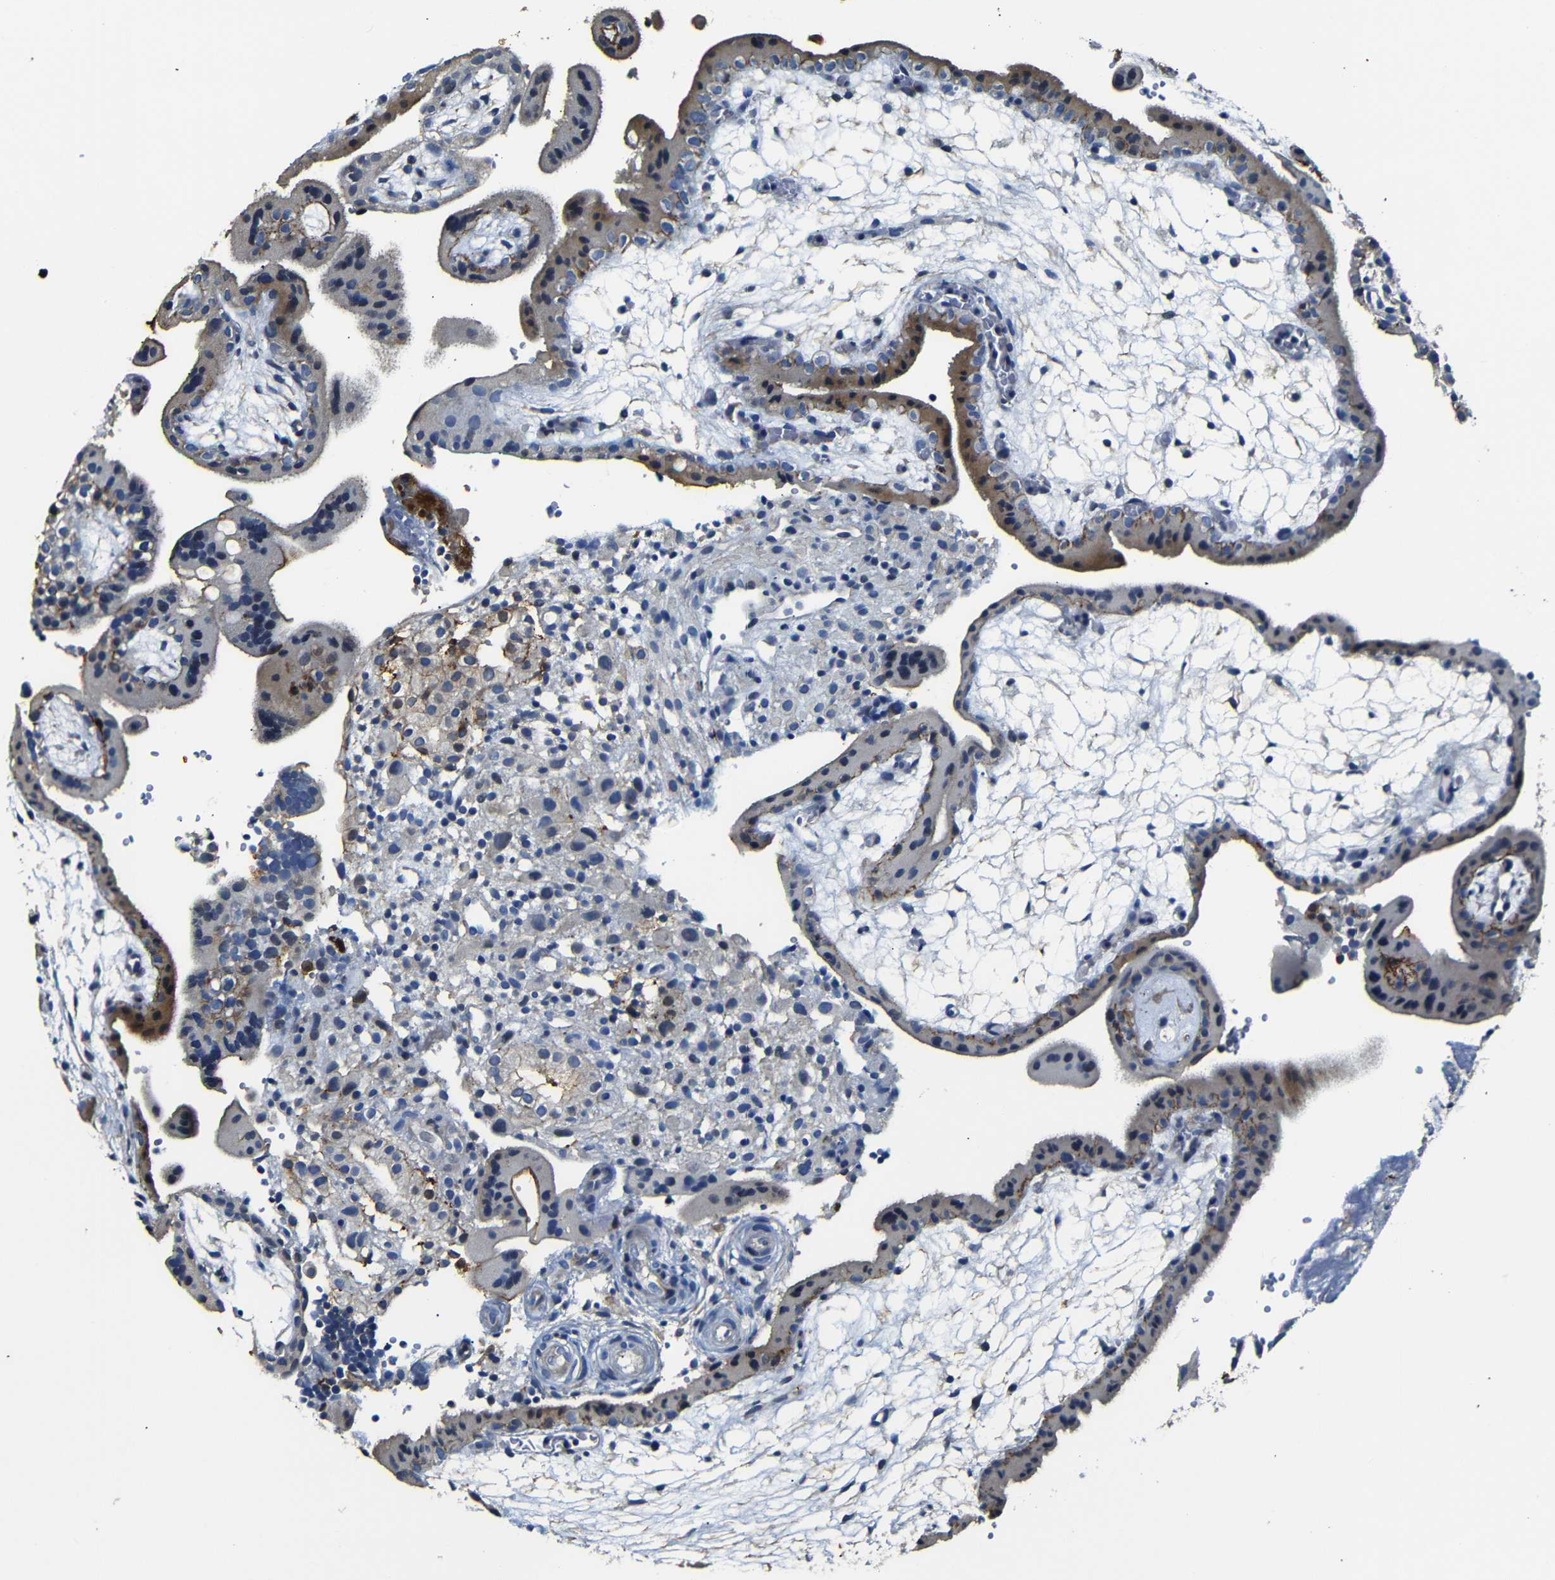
{"staining": {"intensity": "moderate", "quantity": "25%-75%", "location": "cytoplasmic/membranous"}, "tissue": "placenta", "cell_type": "Trophoblastic cells", "image_type": "normal", "snomed": [{"axis": "morphology", "description": "Normal tissue, NOS"}, {"axis": "topography", "description": "Placenta"}], "caption": "A brown stain highlights moderate cytoplasmic/membranous staining of a protein in trophoblastic cells of unremarkable placenta.", "gene": "AFDN", "patient": {"sex": "female", "age": 18}}